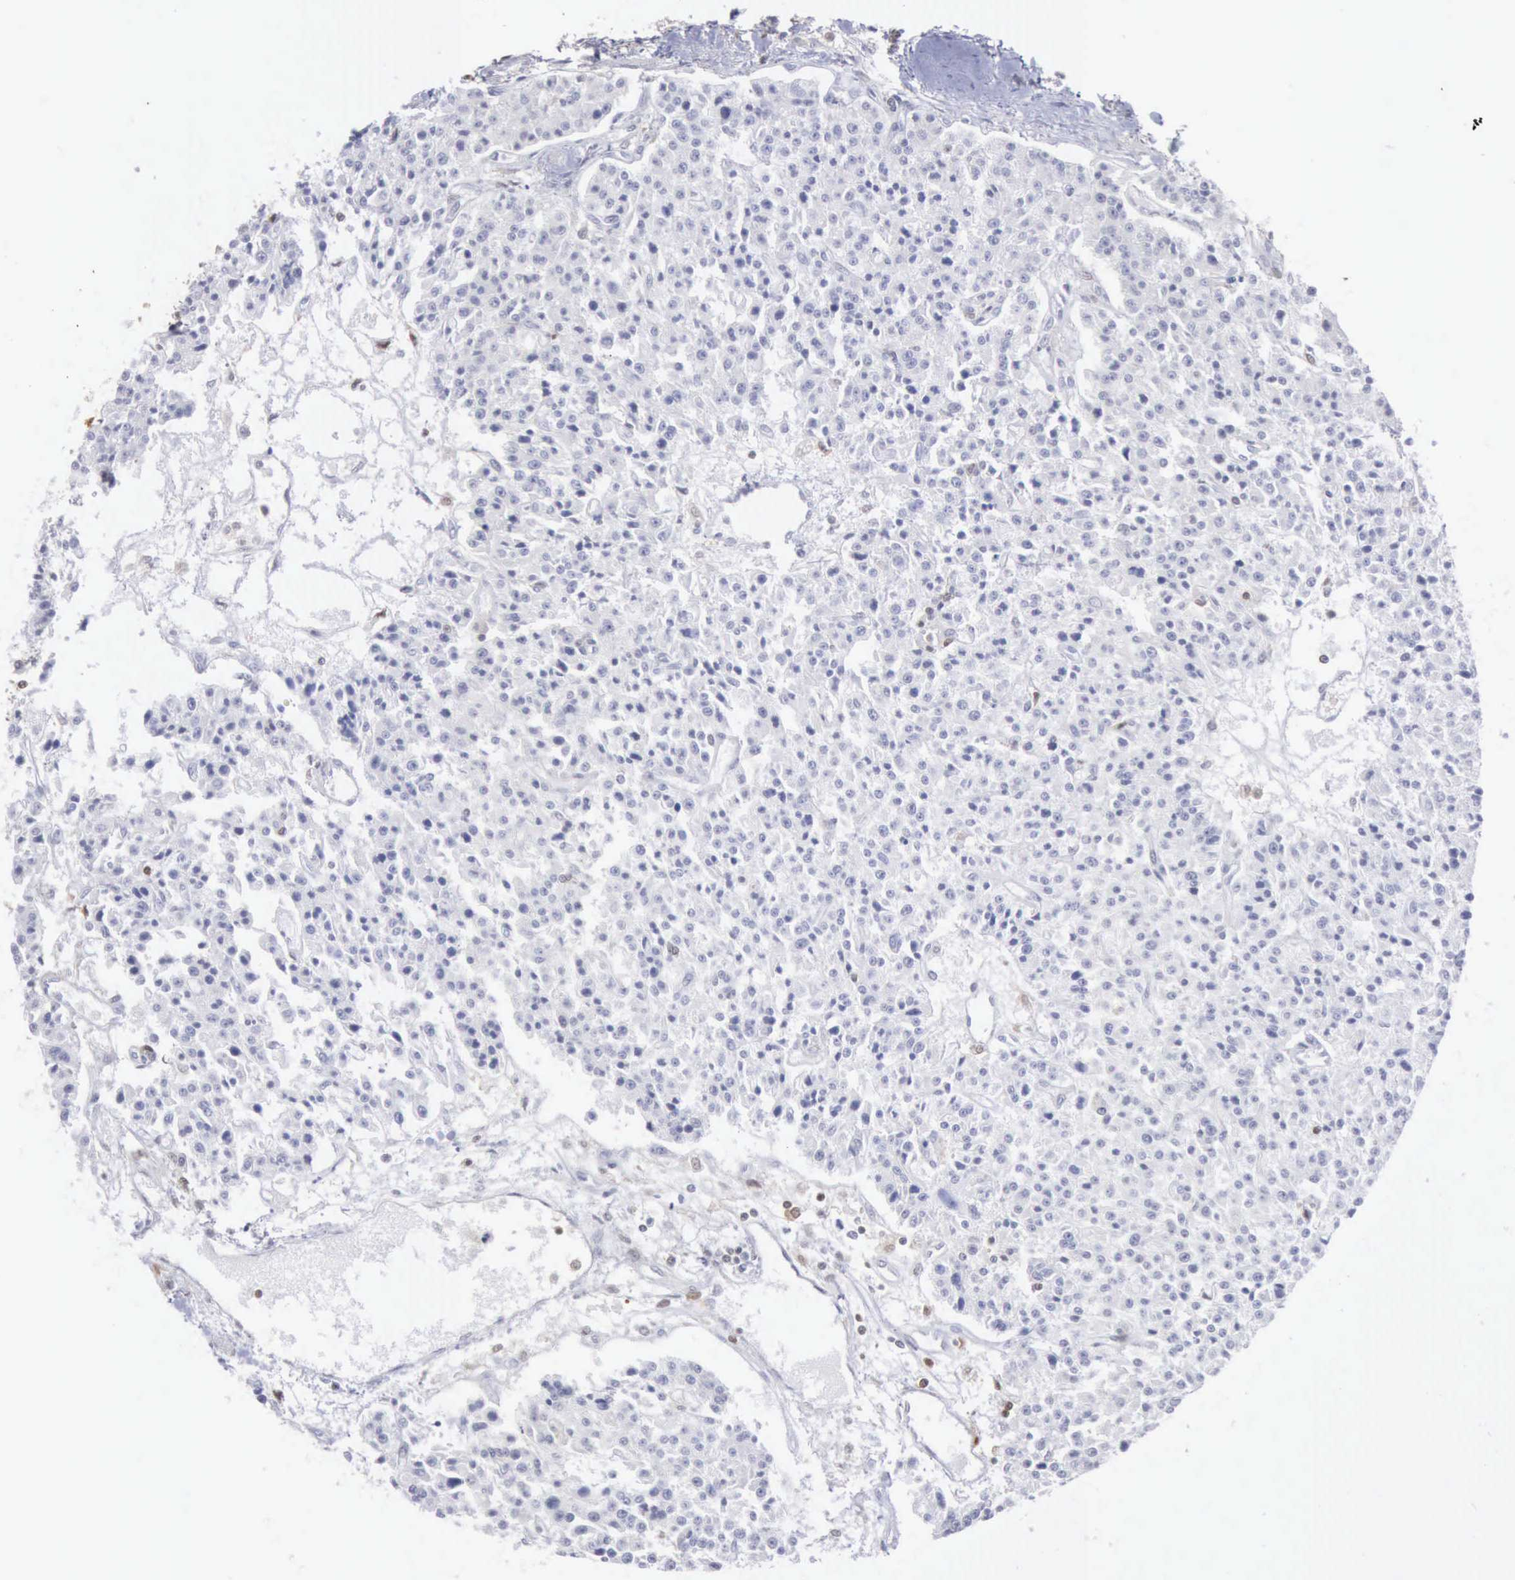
{"staining": {"intensity": "negative", "quantity": "none", "location": "none"}, "tissue": "carcinoid", "cell_type": "Tumor cells", "image_type": "cancer", "snomed": [{"axis": "morphology", "description": "Carcinoid, malignant, NOS"}, {"axis": "topography", "description": "Stomach"}], "caption": "High power microscopy micrograph of an immunohistochemistry photomicrograph of carcinoid (malignant), revealing no significant staining in tumor cells. (DAB (3,3'-diaminobenzidine) immunohistochemistry (IHC) with hematoxylin counter stain).", "gene": "STAT1", "patient": {"sex": "female", "age": 76}}